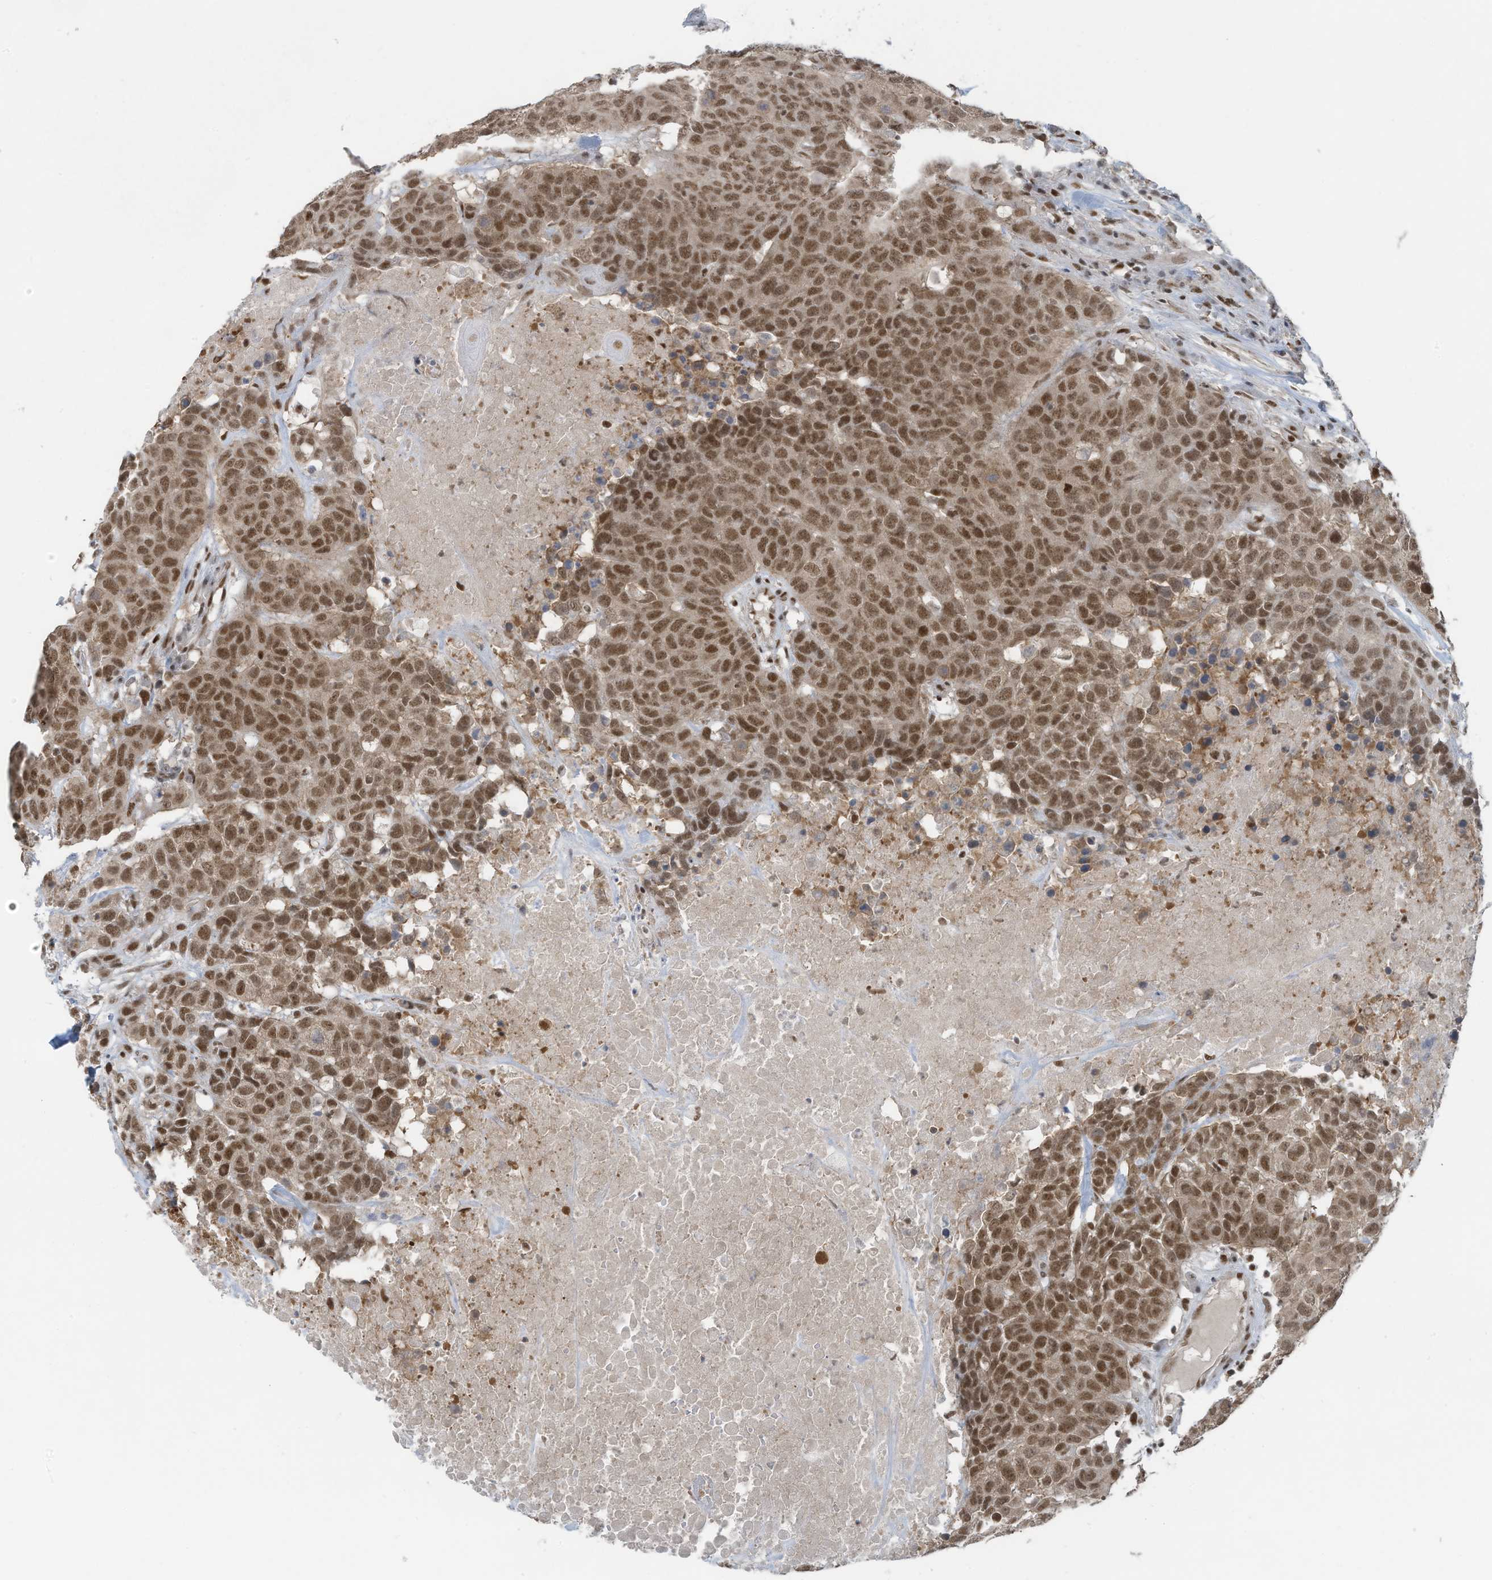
{"staining": {"intensity": "moderate", "quantity": ">75%", "location": "nuclear"}, "tissue": "head and neck cancer", "cell_type": "Tumor cells", "image_type": "cancer", "snomed": [{"axis": "morphology", "description": "Squamous cell carcinoma, NOS"}, {"axis": "topography", "description": "Head-Neck"}], "caption": "A brown stain labels moderate nuclear expression of a protein in head and neck squamous cell carcinoma tumor cells.", "gene": "DBR1", "patient": {"sex": "male", "age": 66}}